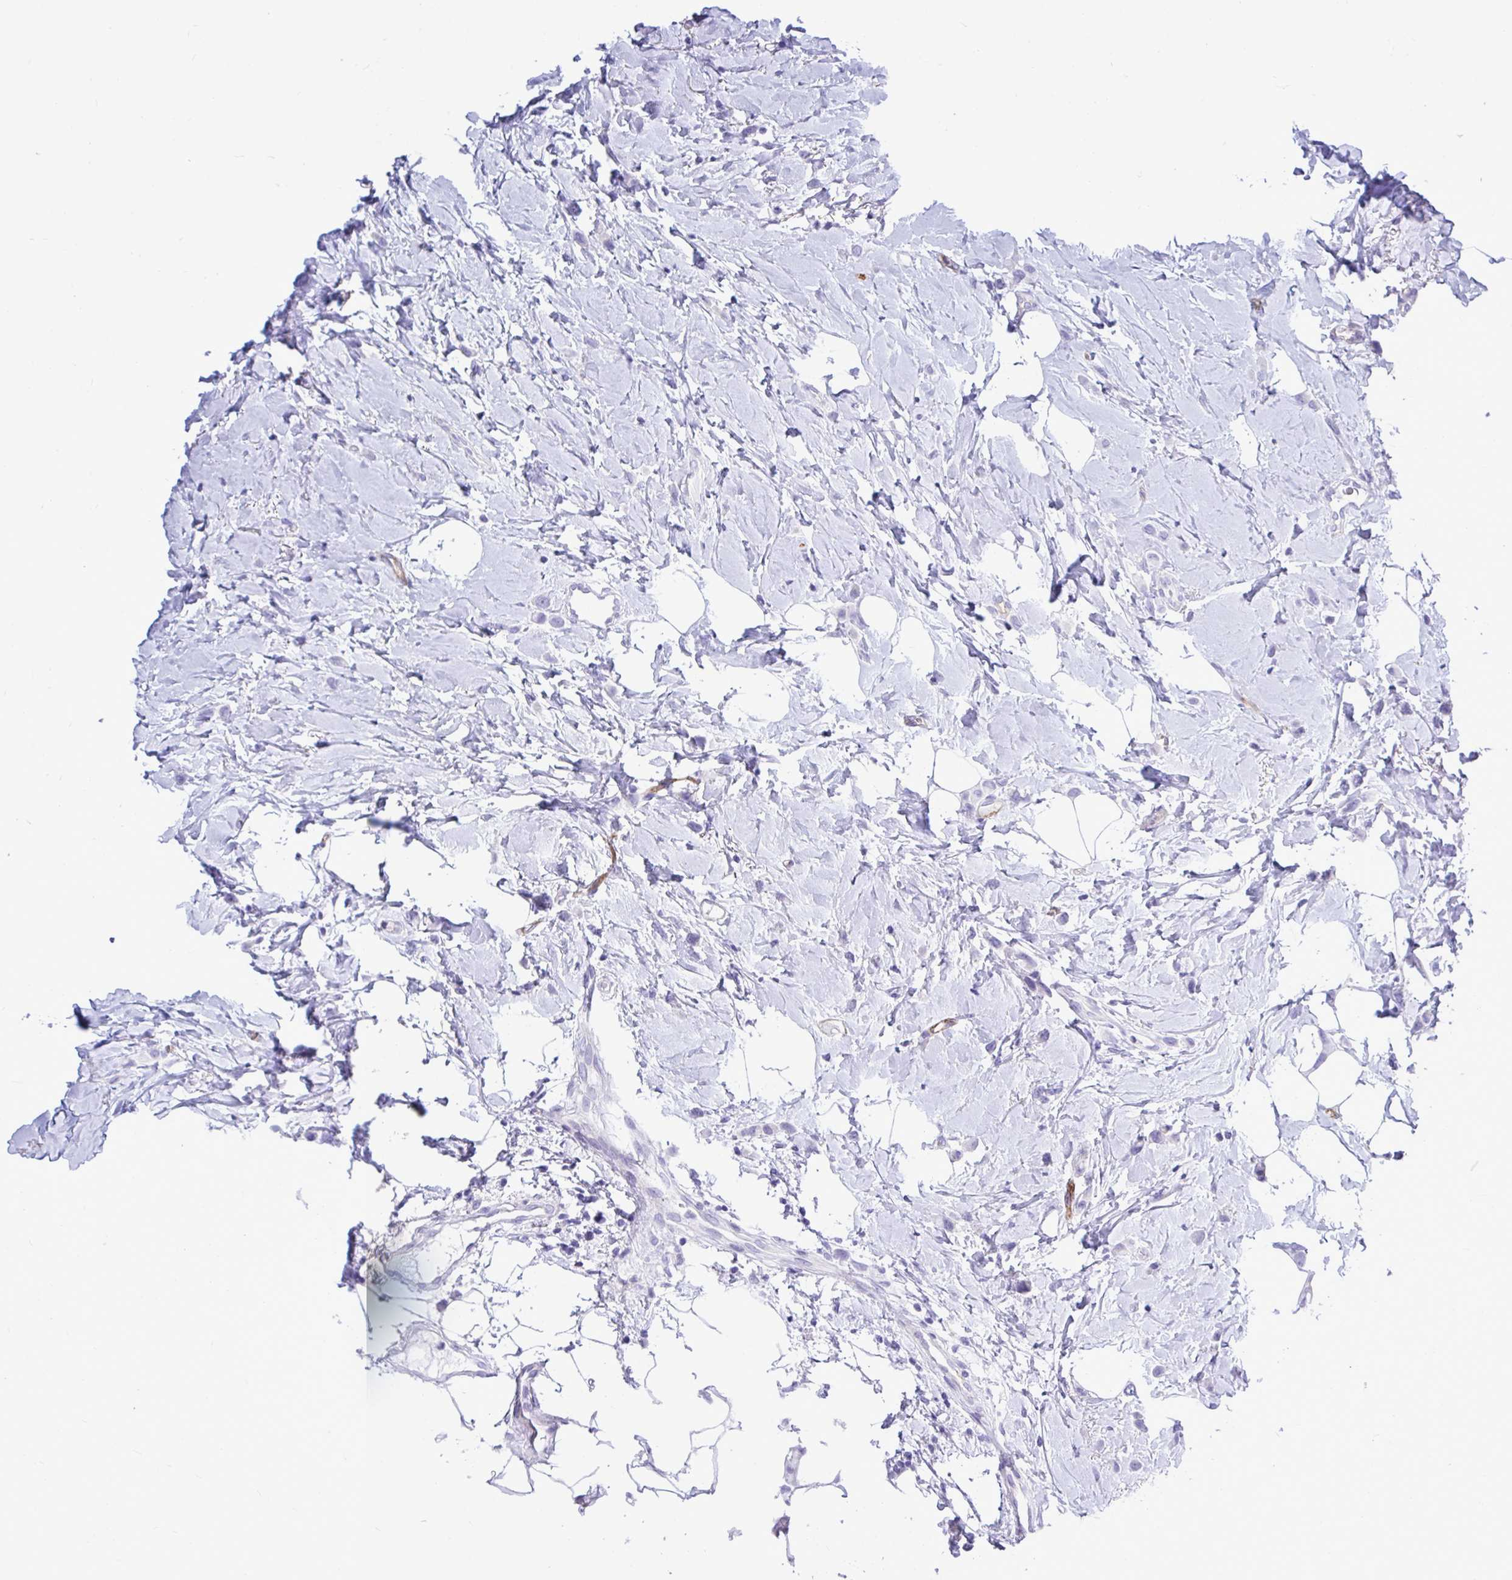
{"staining": {"intensity": "negative", "quantity": "none", "location": "none"}, "tissue": "breast cancer", "cell_type": "Tumor cells", "image_type": "cancer", "snomed": [{"axis": "morphology", "description": "Lobular carcinoma"}, {"axis": "topography", "description": "Breast"}], "caption": "Tumor cells are negative for protein expression in human breast cancer.", "gene": "ABCG2", "patient": {"sex": "female", "age": 66}}